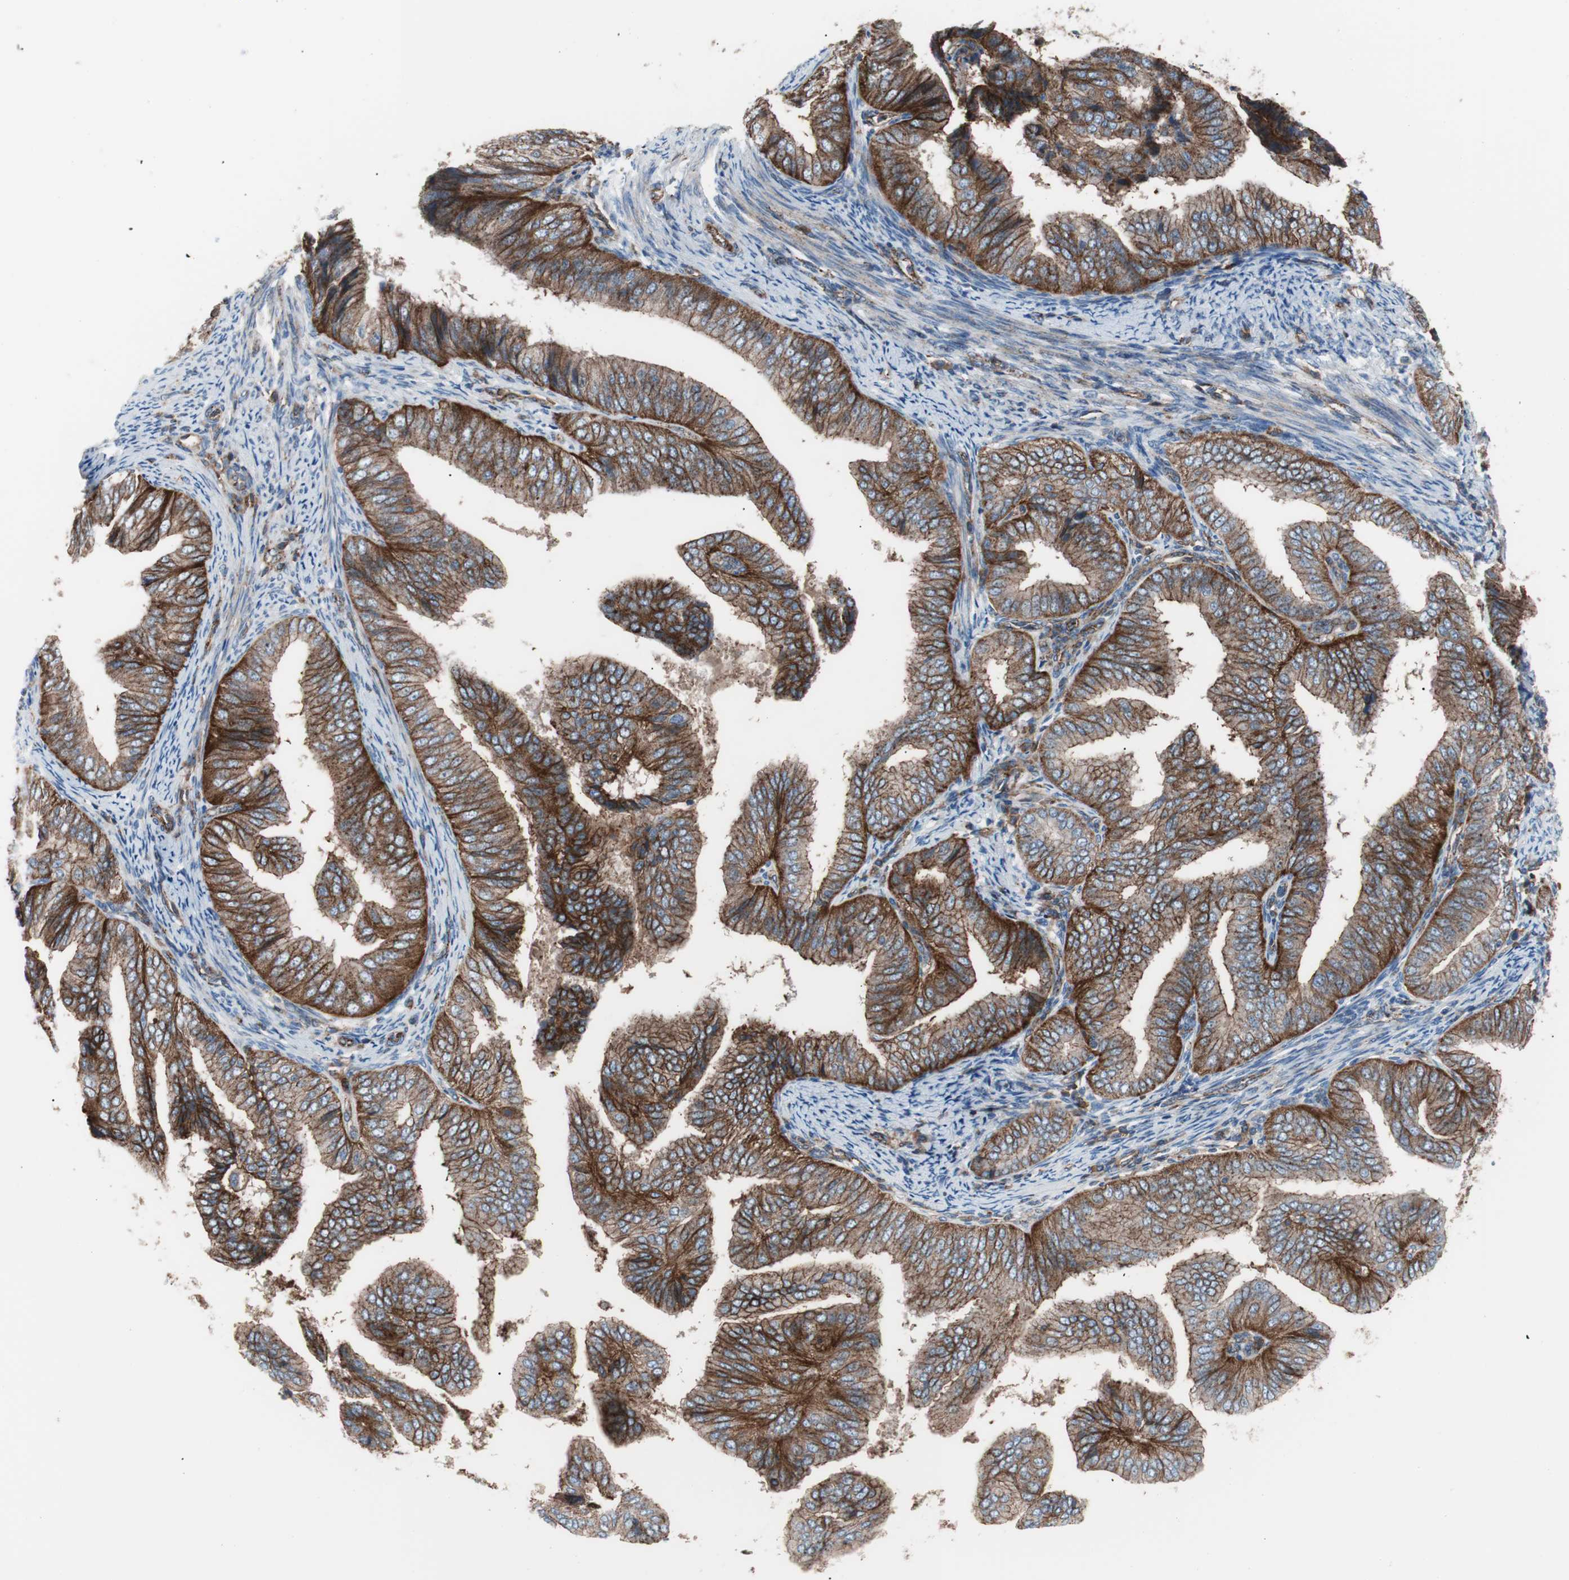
{"staining": {"intensity": "strong", "quantity": ">75%", "location": "cytoplasmic/membranous"}, "tissue": "endometrial cancer", "cell_type": "Tumor cells", "image_type": "cancer", "snomed": [{"axis": "morphology", "description": "Adenocarcinoma, NOS"}, {"axis": "topography", "description": "Endometrium"}], "caption": "Strong cytoplasmic/membranous expression is appreciated in about >75% of tumor cells in endometrial cancer.", "gene": "FLOT2", "patient": {"sex": "female", "age": 58}}